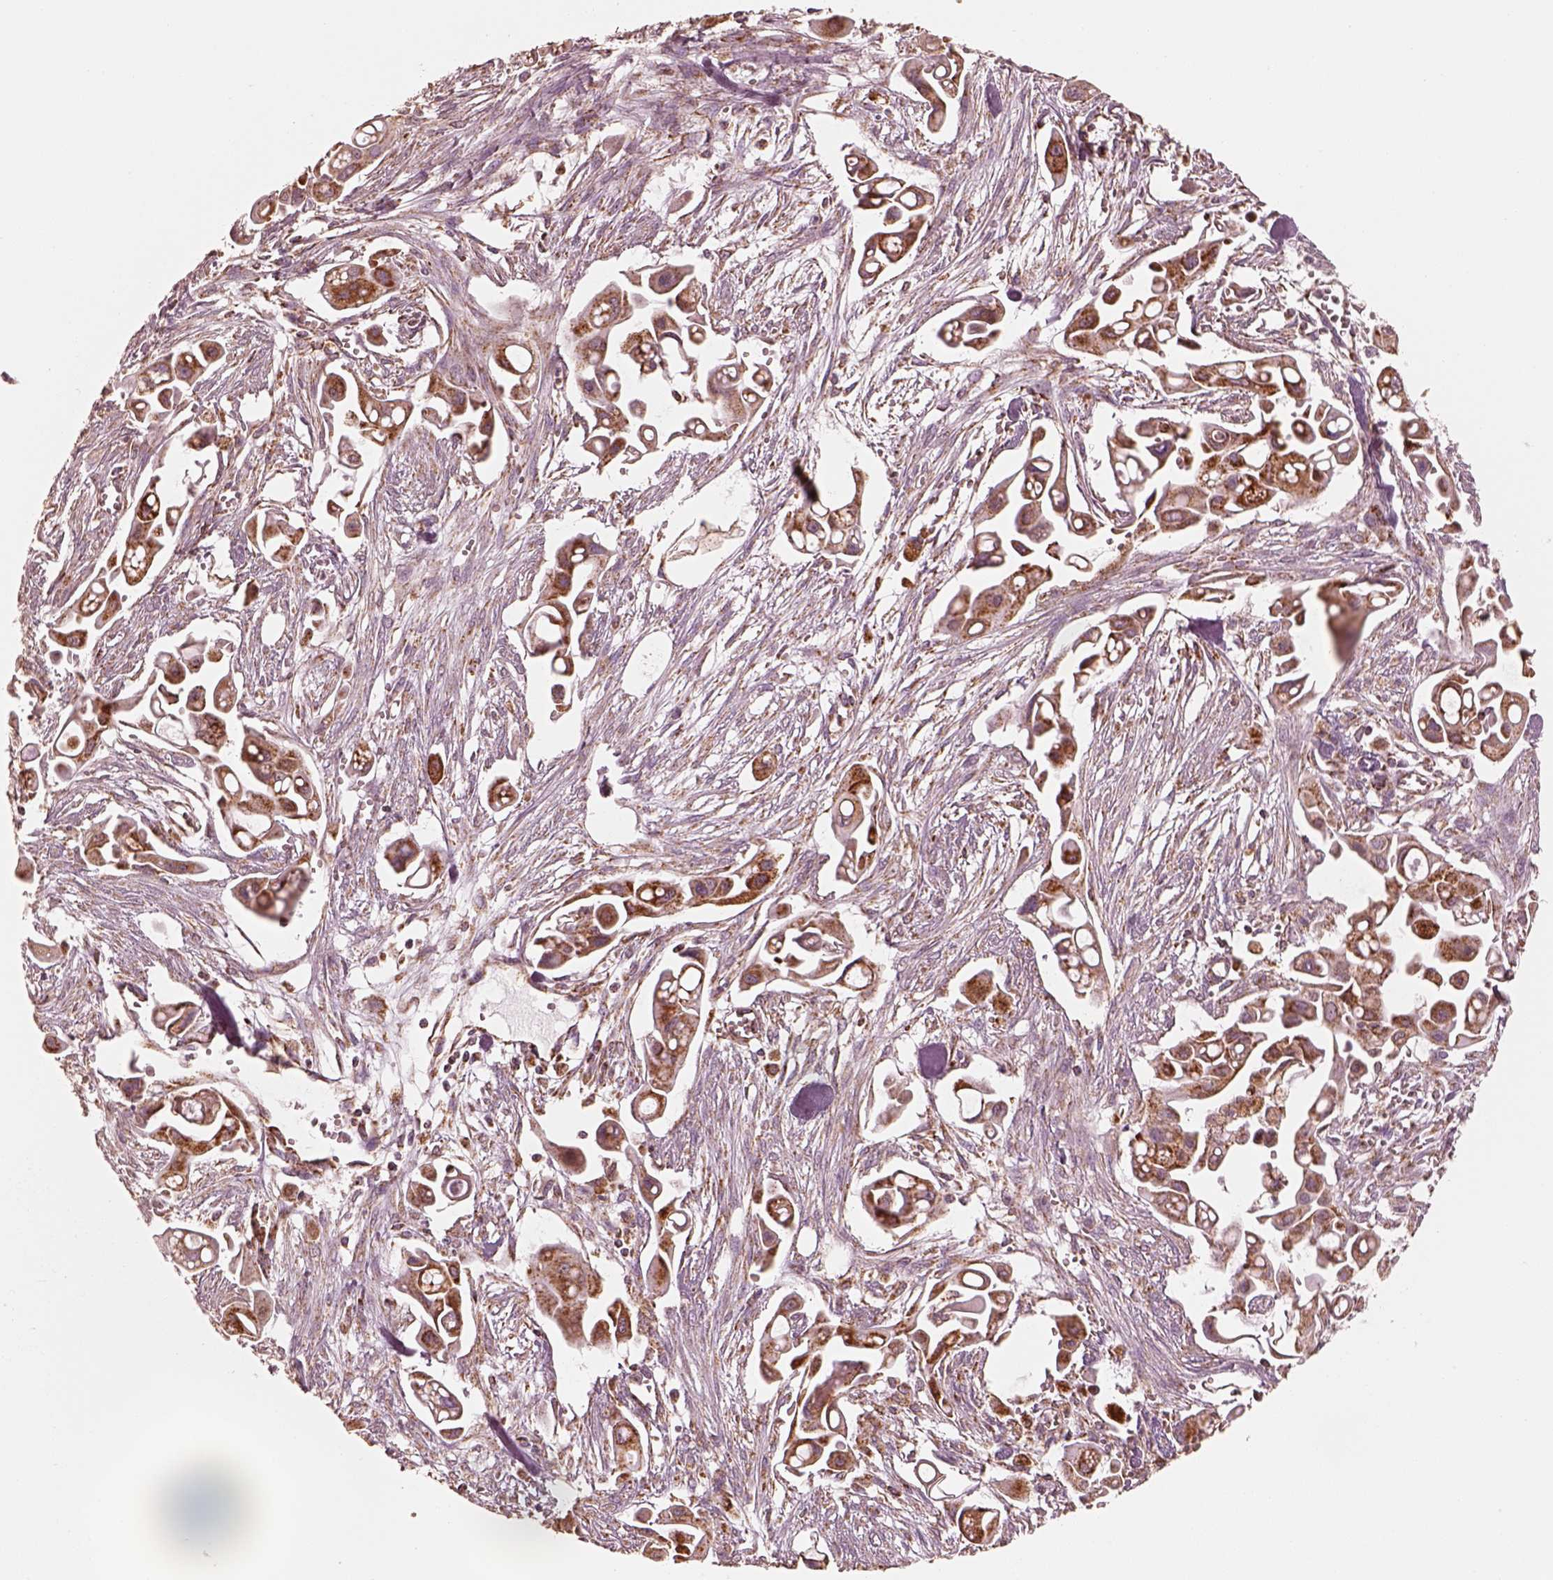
{"staining": {"intensity": "strong", "quantity": ">75%", "location": "cytoplasmic/membranous"}, "tissue": "pancreatic cancer", "cell_type": "Tumor cells", "image_type": "cancer", "snomed": [{"axis": "morphology", "description": "Adenocarcinoma, NOS"}, {"axis": "topography", "description": "Pancreas"}], "caption": "Pancreatic adenocarcinoma was stained to show a protein in brown. There is high levels of strong cytoplasmic/membranous positivity in about >75% of tumor cells.", "gene": "ENTPD6", "patient": {"sex": "male", "age": 50}}